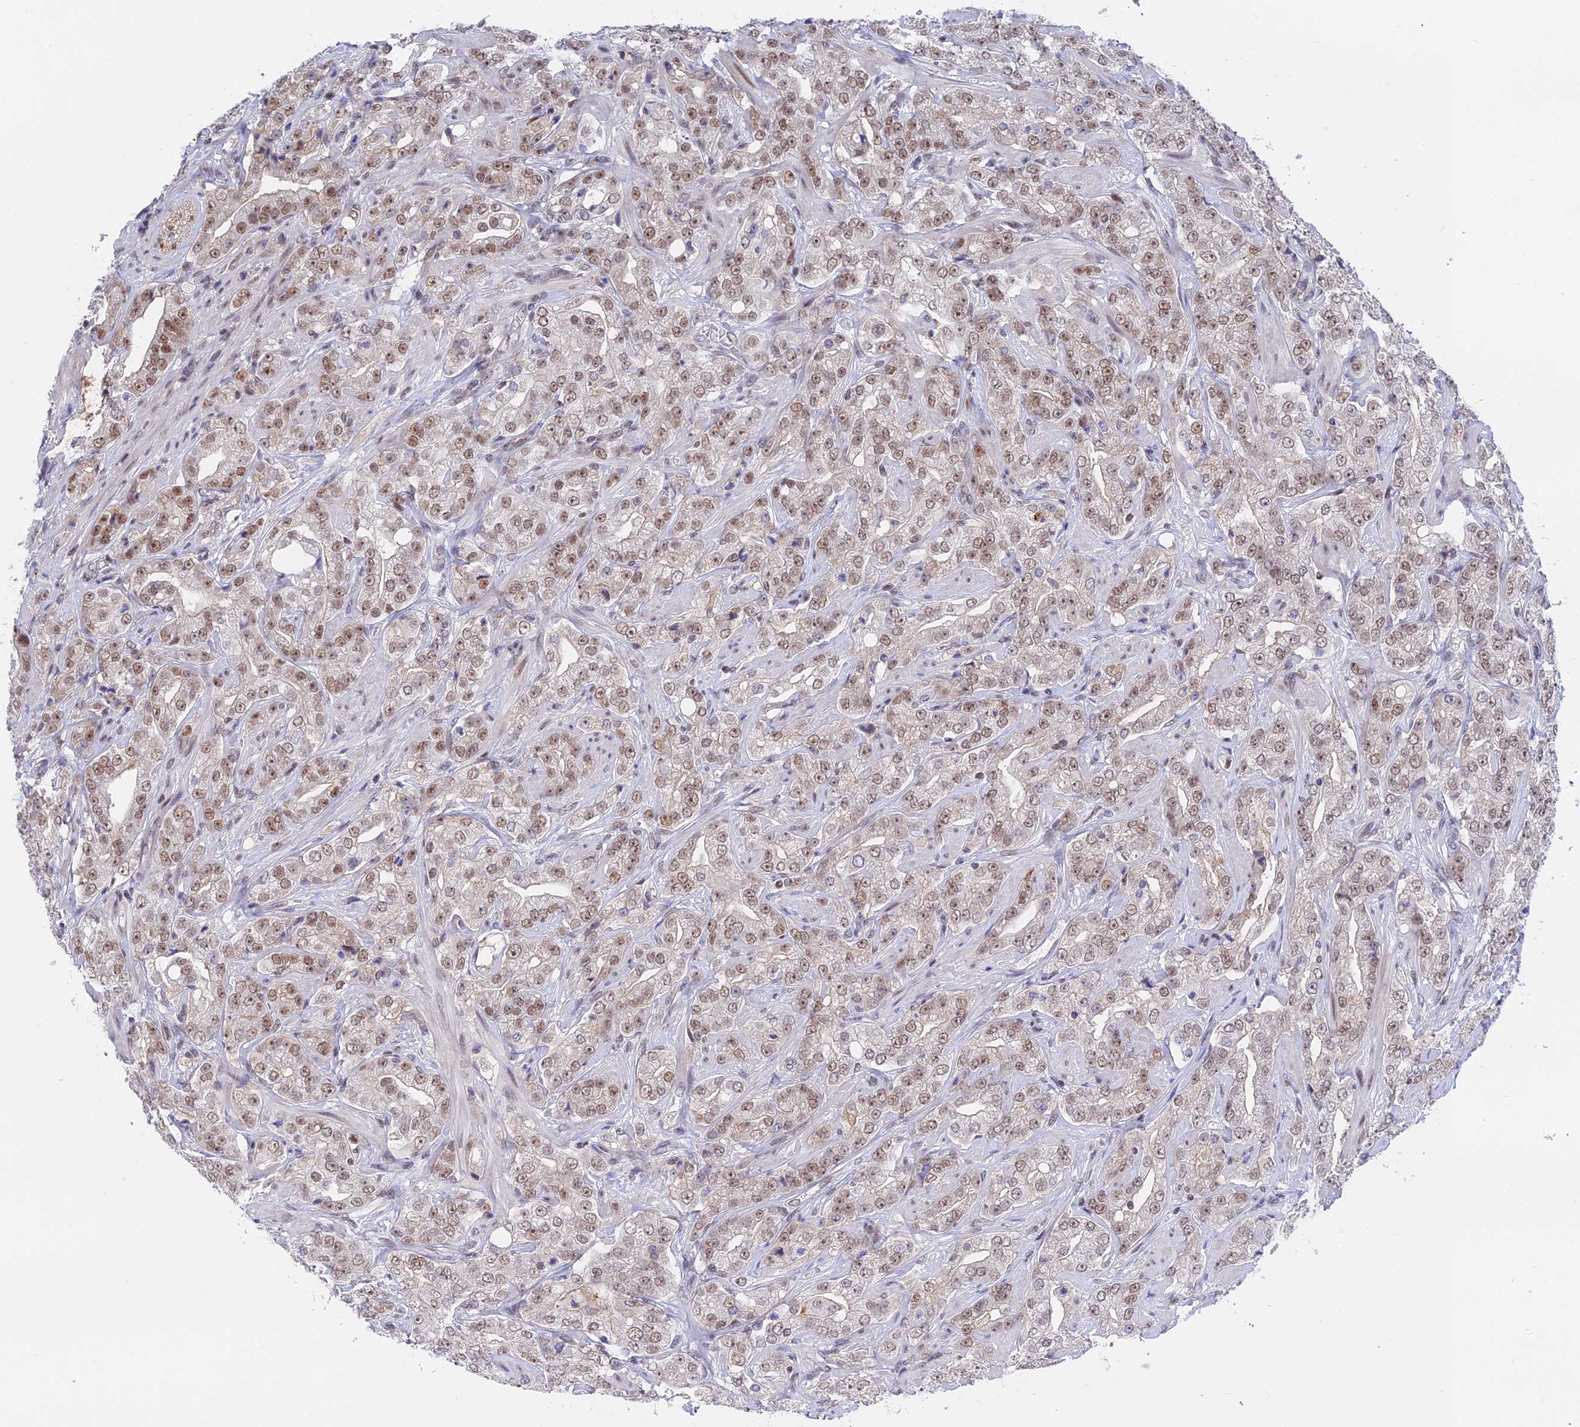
{"staining": {"intensity": "moderate", "quantity": "25%-75%", "location": "nuclear"}, "tissue": "prostate cancer", "cell_type": "Tumor cells", "image_type": "cancer", "snomed": [{"axis": "morphology", "description": "Adenocarcinoma, Low grade"}, {"axis": "topography", "description": "Prostate"}], "caption": "The photomicrograph displays immunohistochemical staining of prostate adenocarcinoma (low-grade). There is moderate nuclear expression is present in about 25%-75% of tumor cells. Nuclei are stained in blue.", "gene": "TCEA1", "patient": {"sex": "male", "age": 67}}